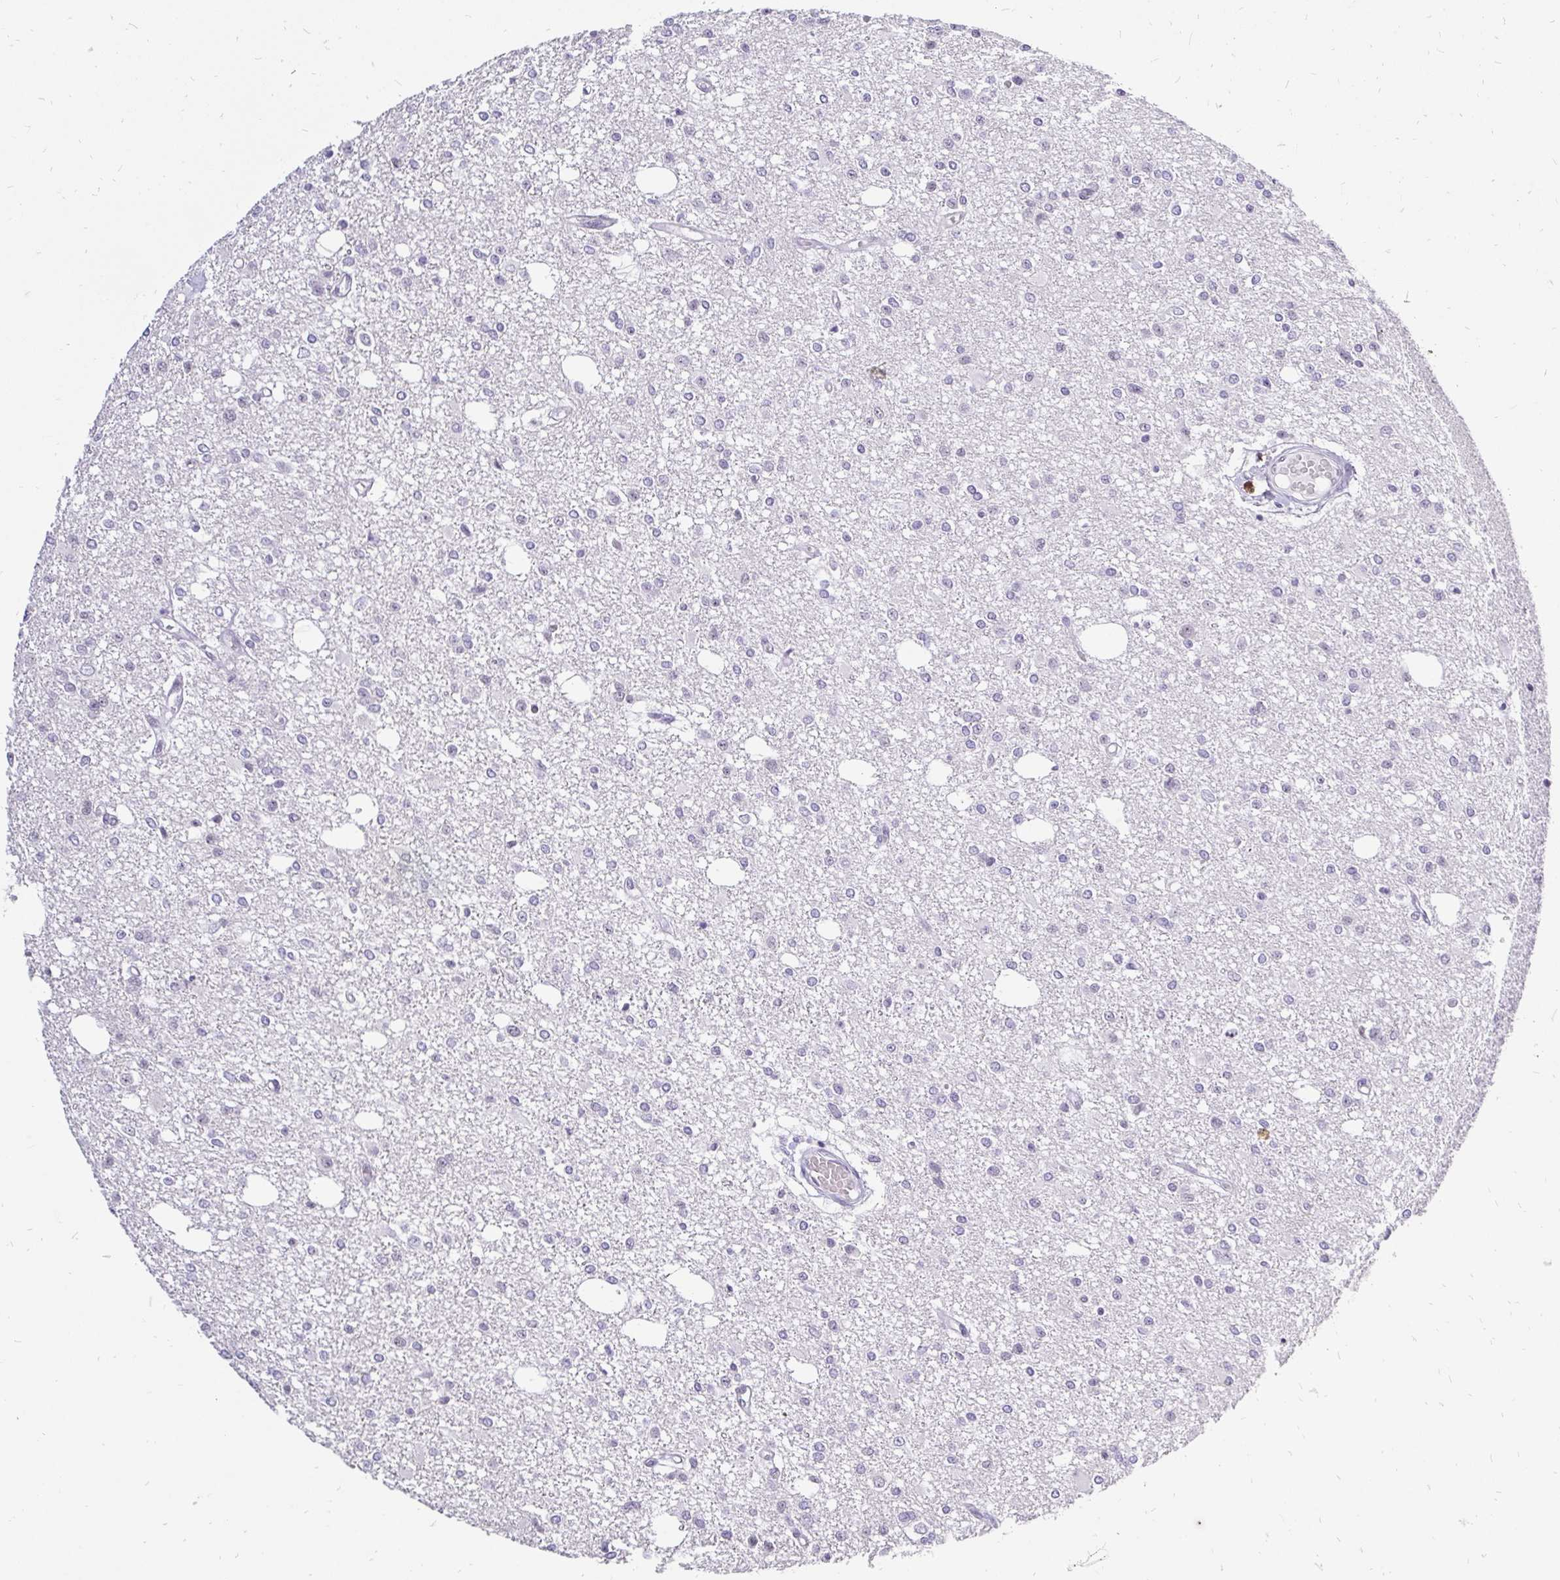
{"staining": {"intensity": "negative", "quantity": "none", "location": "none"}, "tissue": "glioma", "cell_type": "Tumor cells", "image_type": "cancer", "snomed": [{"axis": "morphology", "description": "Glioma, malignant, Low grade"}, {"axis": "topography", "description": "Brain"}], "caption": "Tumor cells are negative for brown protein staining in malignant glioma (low-grade).", "gene": "ZNF860", "patient": {"sex": "male", "age": 26}}